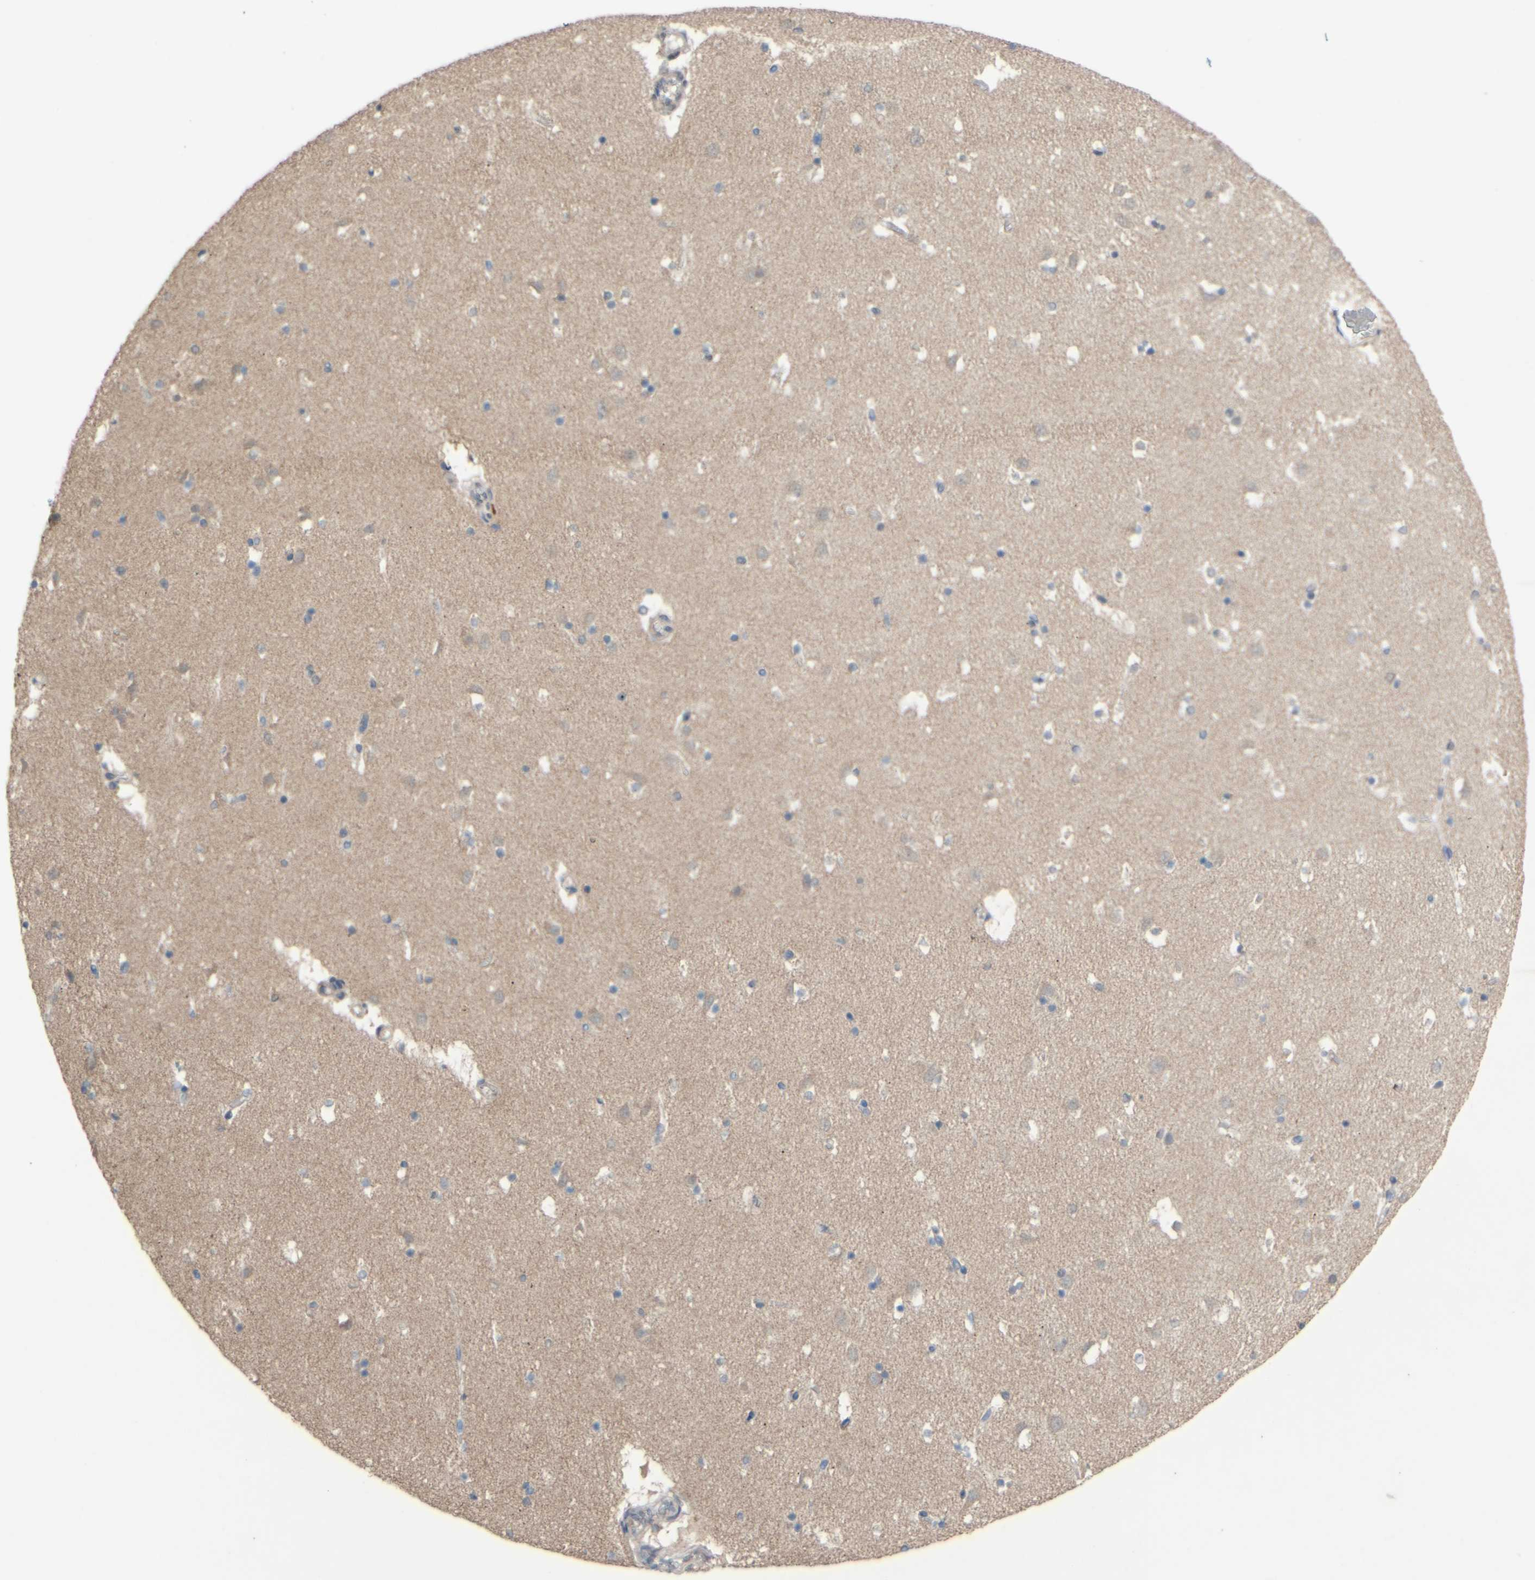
{"staining": {"intensity": "negative", "quantity": "none", "location": "none"}, "tissue": "caudate", "cell_type": "Glial cells", "image_type": "normal", "snomed": [{"axis": "morphology", "description": "Normal tissue, NOS"}, {"axis": "topography", "description": "Lateral ventricle wall"}], "caption": "This is a histopathology image of IHC staining of unremarkable caudate, which shows no positivity in glial cells.", "gene": "CDCP1", "patient": {"sex": "male", "age": 45}}